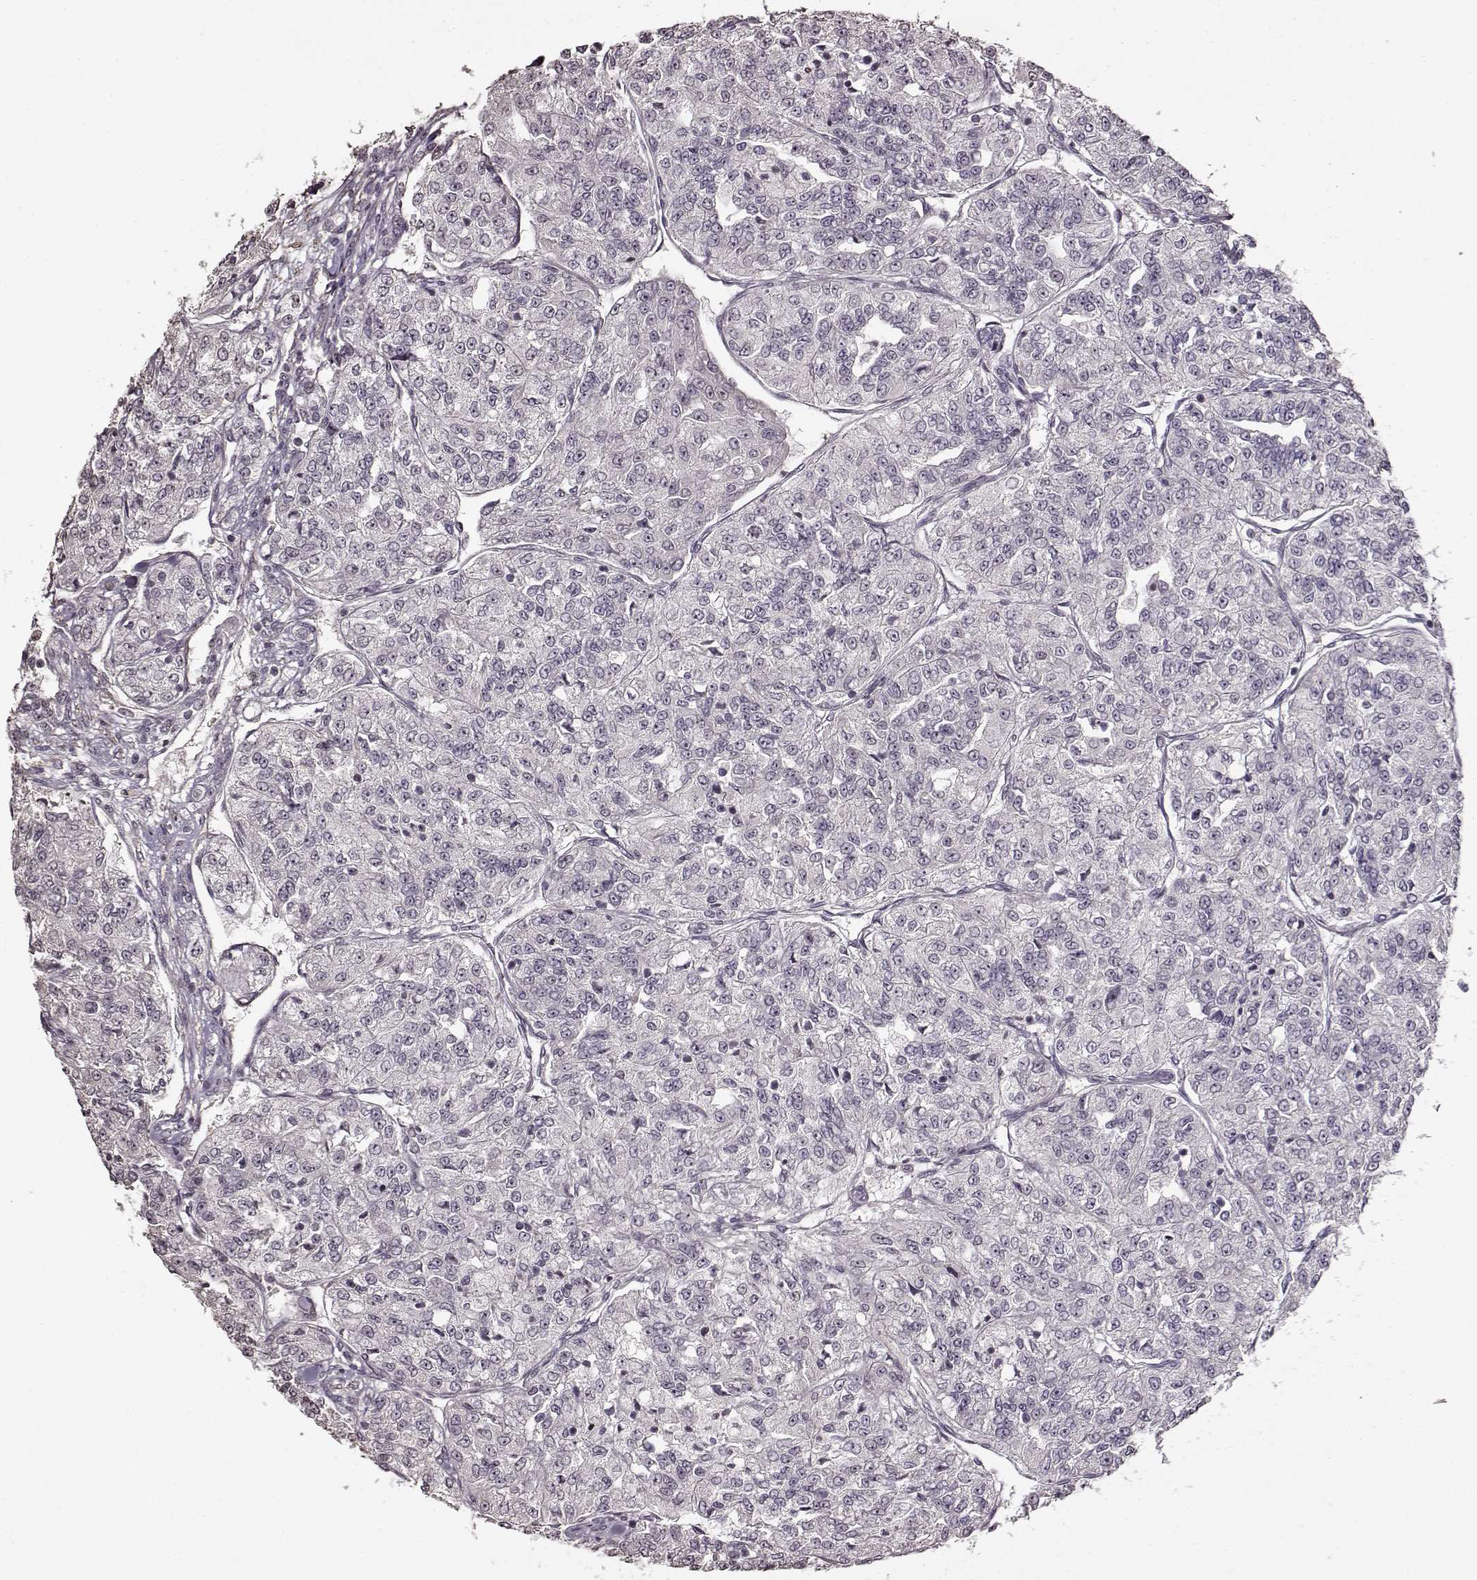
{"staining": {"intensity": "negative", "quantity": "none", "location": "none"}, "tissue": "renal cancer", "cell_type": "Tumor cells", "image_type": "cancer", "snomed": [{"axis": "morphology", "description": "Adenocarcinoma, NOS"}, {"axis": "topography", "description": "Kidney"}], "caption": "Immunohistochemistry (IHC) of renal adenocarcinoma exhibits no expression in tumor cells.", "gene": "FSHB", "patient": {"sex": "female", "age": 63}}